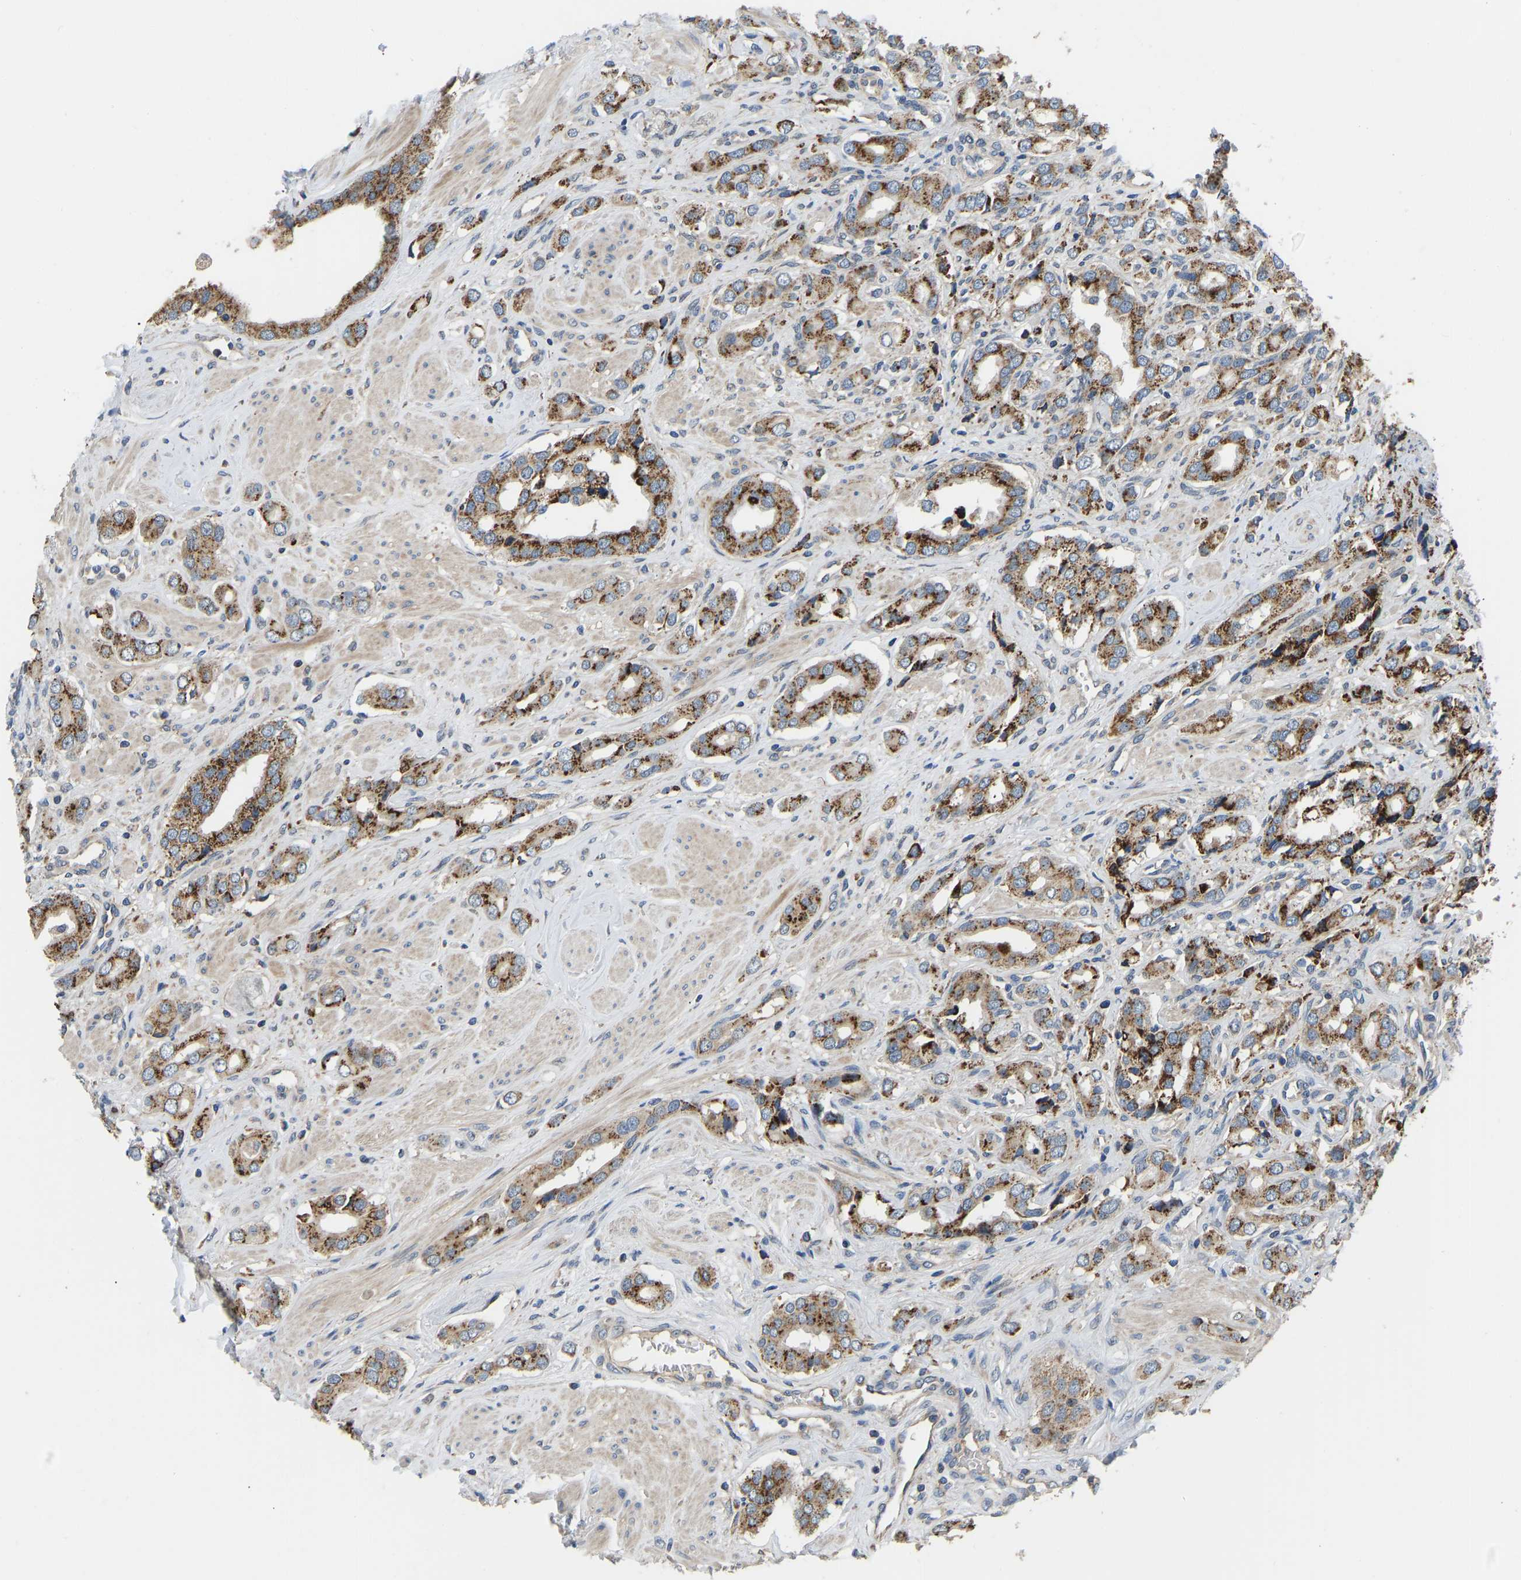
{"staining": {"intensity": "moderate", "quantity": ">75%", "location": "cytoplasmic/membranous"}, "tissue": "prostate cancer", "cell_type": "Tumor cells", "image_type": "cancer", "snomed": [{"axis": "morphology", "description": "Adenocarcinoma, High grade"}, {"axis": "topography", "description": "Prostate"}], "caption": "Protein analysis of prostate cancer (high-grade adenocarcinoma) tissue displays moderate cytoplasmic/membranous expression in about >75% of tumor cells. (IHC, brightfield microscopy, high magnification).", "gene": "RBP1", "patient": {"sex": "male", "age": 52}}